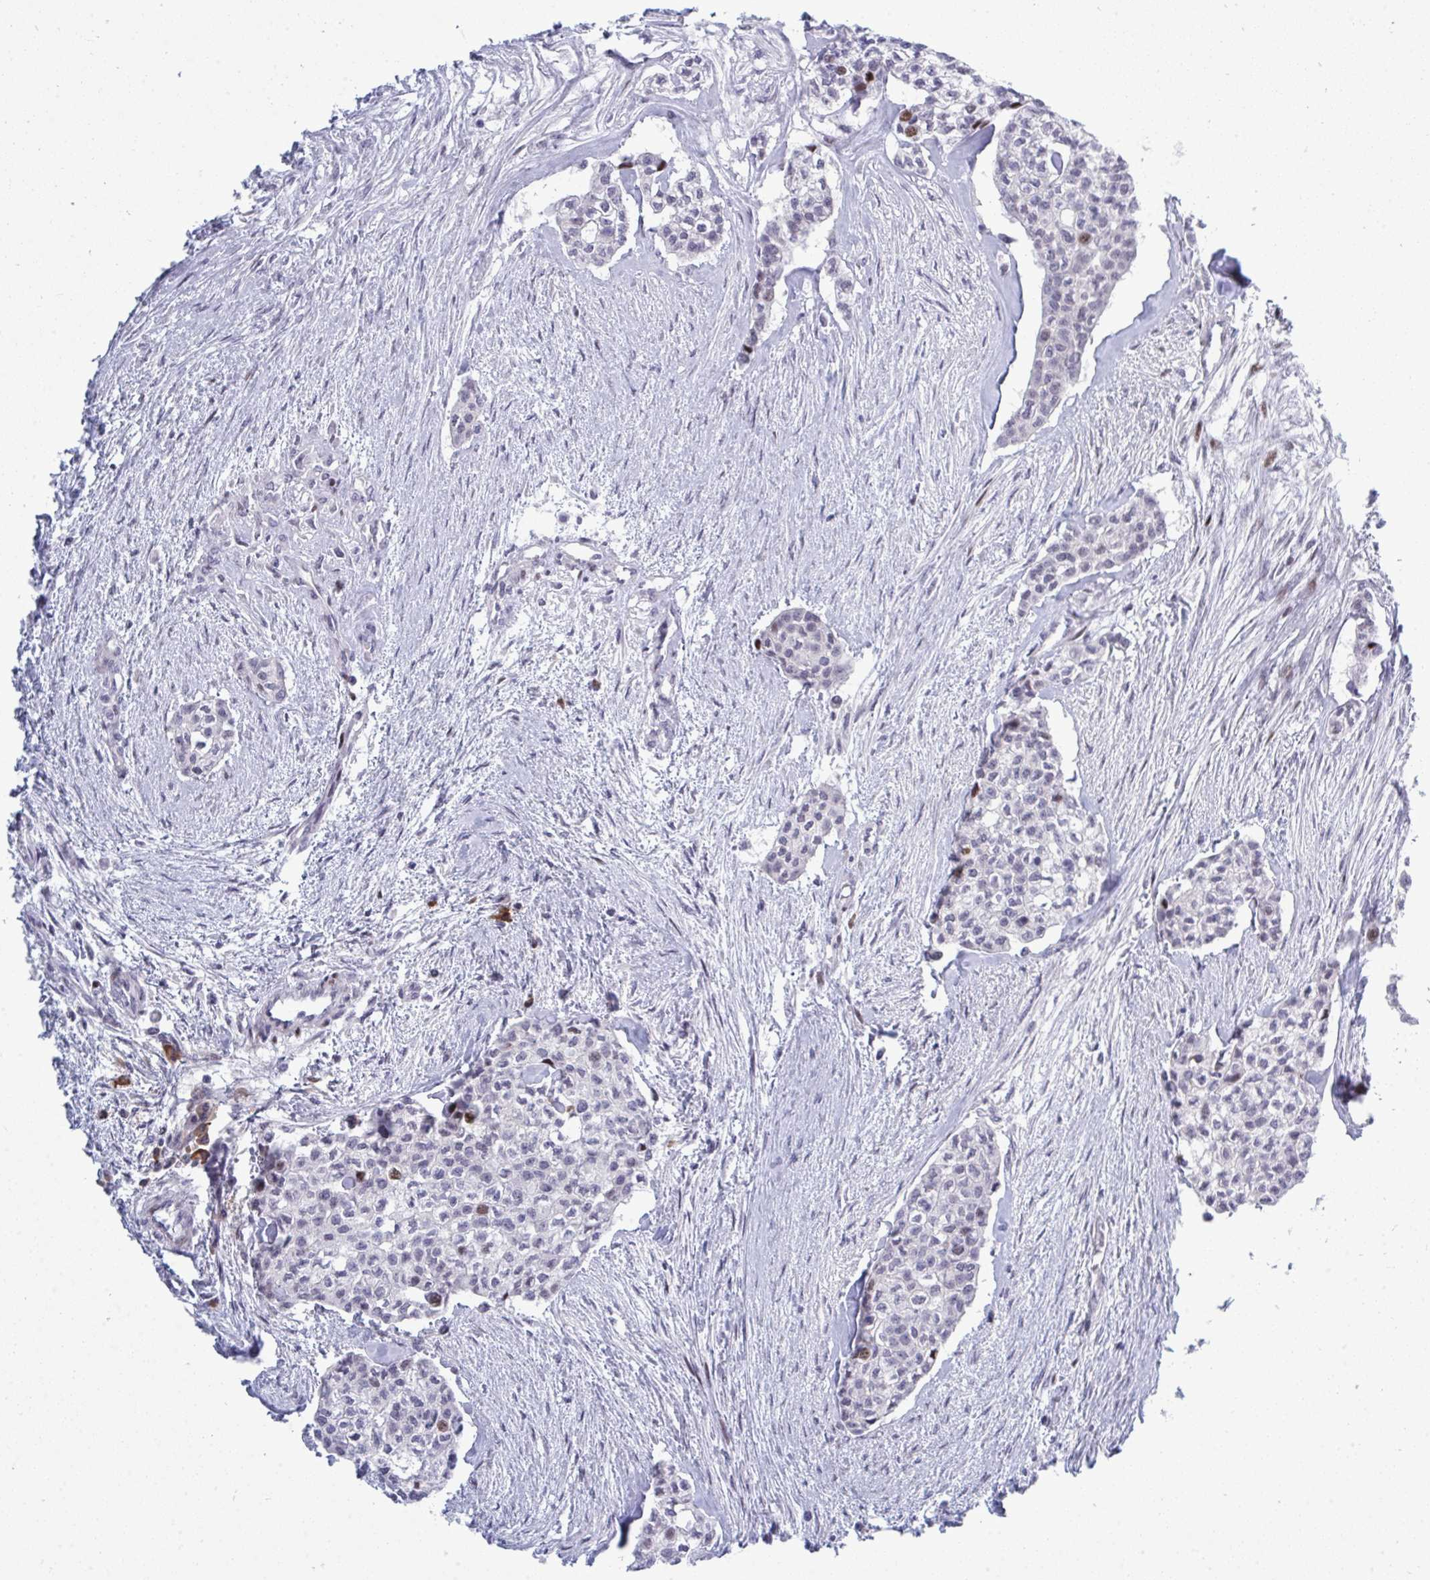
{"staining": {"intensity": "strong", "quantity": "<25%", "location": "nuclear"}, "tissue": "head and neck cancer", "cell_type": "Tumor cells", "image_type": "cancer", "snomed": [{"axis": "morphology", "description": "Adenocarcinoma, NOS"}, {"axis": "topography", "description": "Head-Neck"}], "caption": "The micrograph exhibits immunohistochemical staining of head and neck adenocarcinoma. There is strong nuclear positivity is identified in approximately <25% of tumor cells.", "gene": "TAB1", "patient": {"sex": "male", "age": 81}}